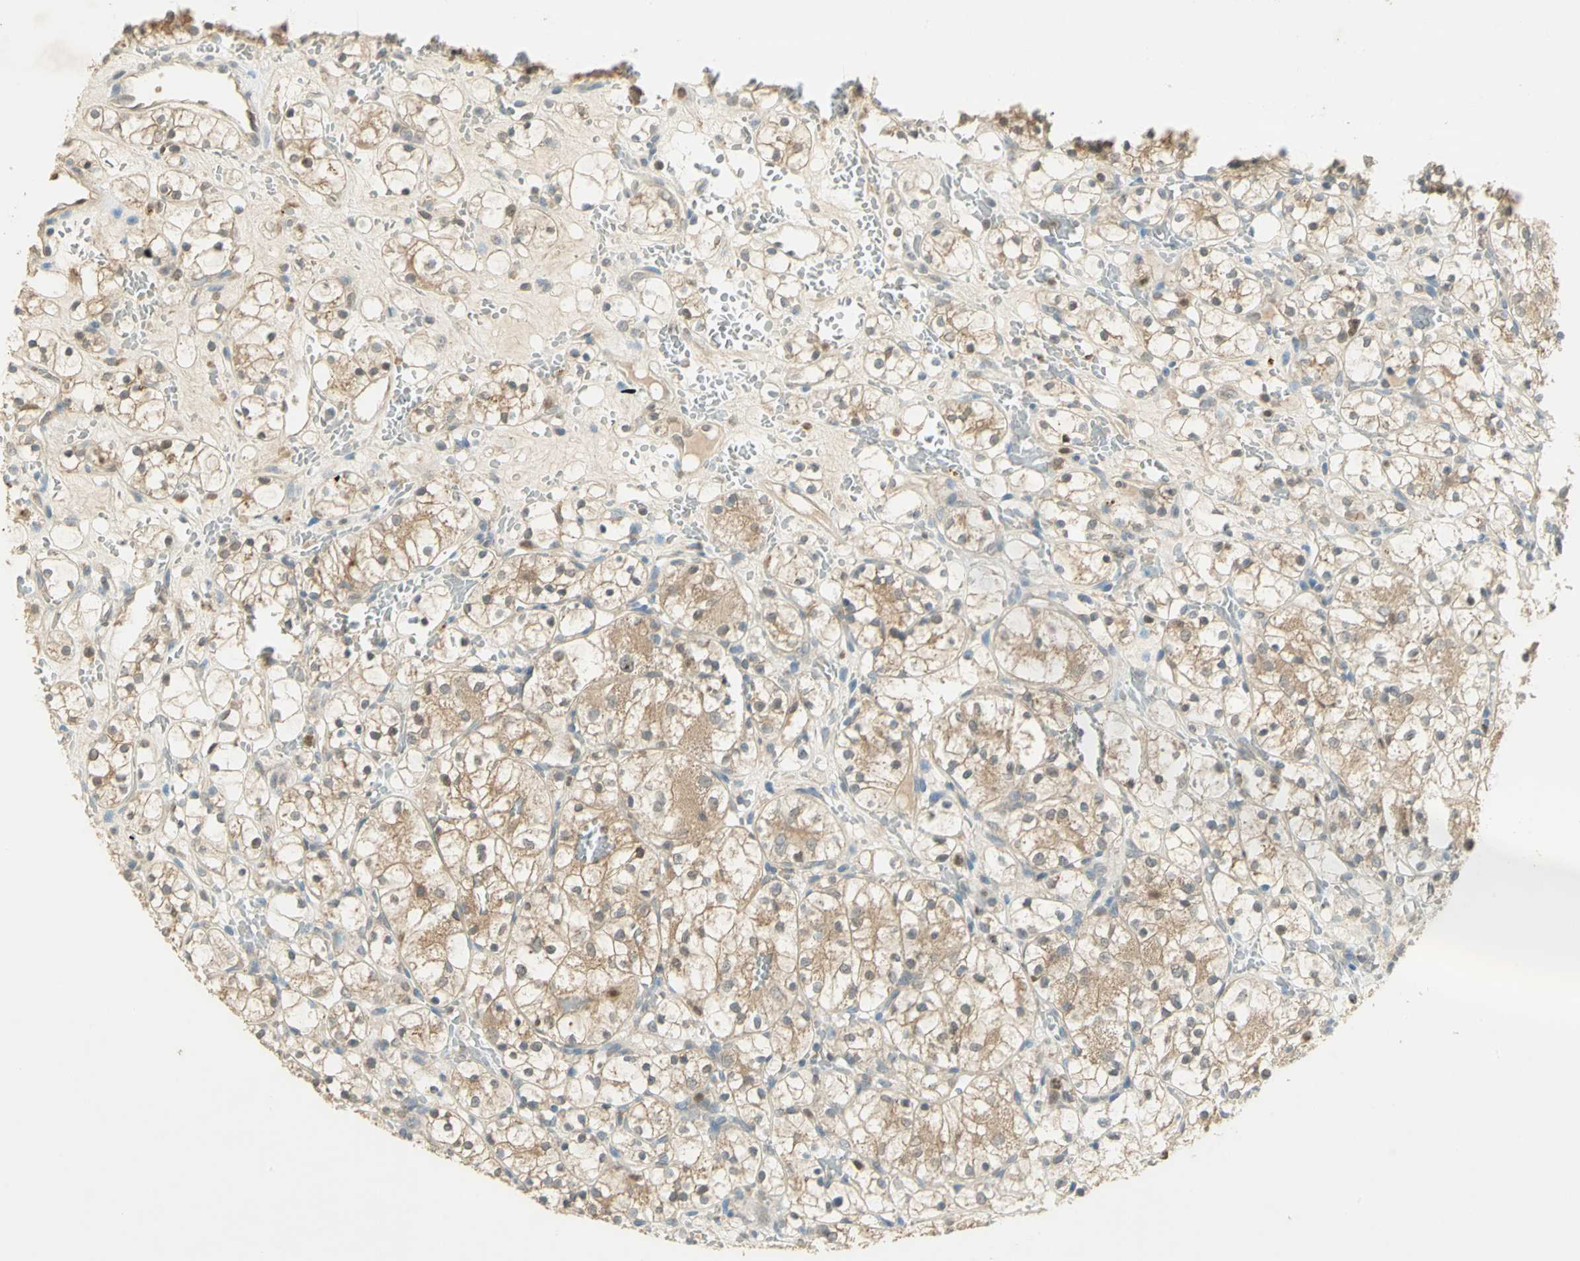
{"staining": {"intensity": "moderate", "quantity": "25%-75%", "location": "cytoplasmic/membranous"}, "tissue": "renal cancer", "cell_type": "Tumor cells", "image_type": "cancer", "snomed": [{"axis": "morphology", "description": "Adenocarcinoma, NOS"}, {"axis": "topography", "description": "Kidney"}], "caption": "This is an image of IHC staining of renal cancer (adenocarcinoma), which shows moderate staining in the cytoplasmic/membranous of tumor cells.", "gene": "BIRC2", "patient": {"sex": "female", "age": 60}}